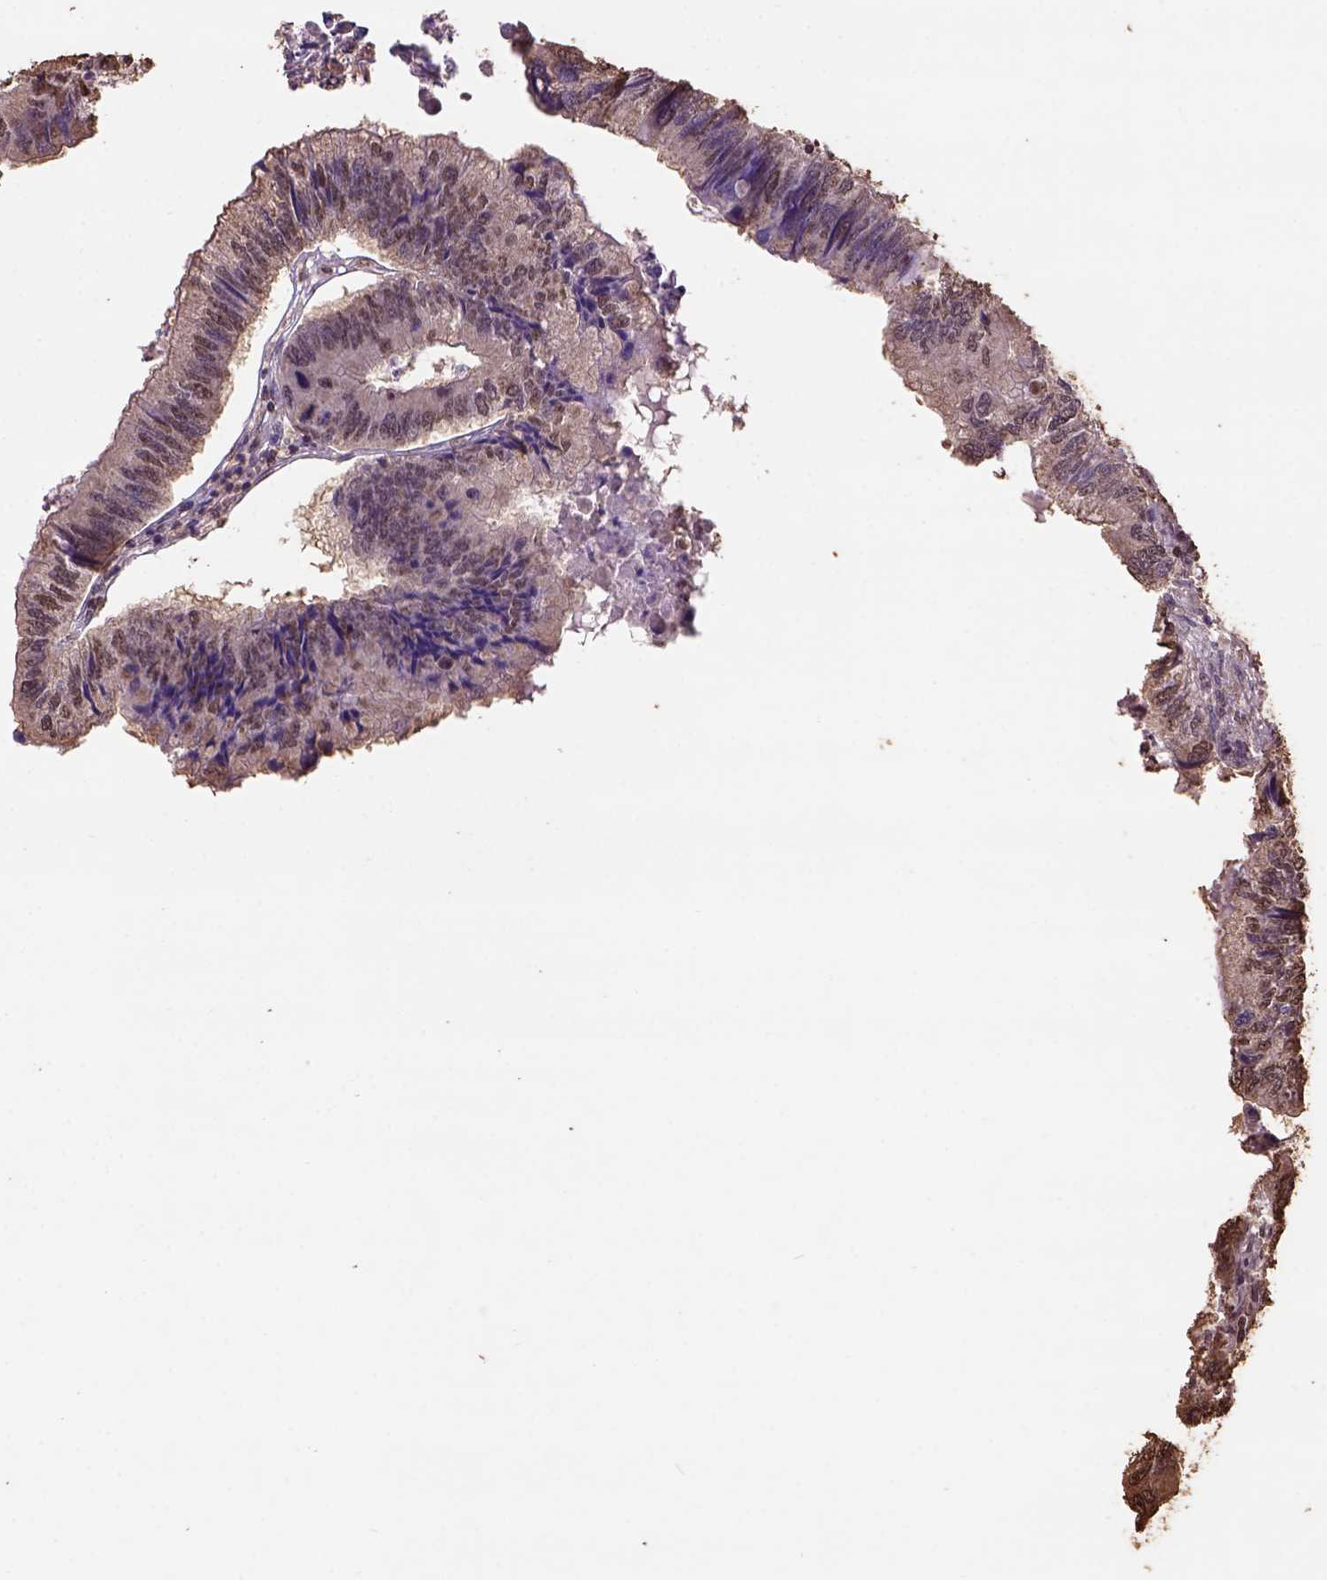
{"staining": {"intensity": "moderate", "quantity": "25%-75%", "location": "nuclear"}, "tissue": "colorectal cancer", "cell_type": "Tumor cells", "image_type": "cancer", "snomed": [{"axis": "morphology", "description": "Adenocarcinoma, NOS"}, {"axis": "topography", "description": "Colon"}], "caption": "This image exhibits immunohistochemistry staining of human colorectal adenocarcinoma, with medium moderate nuclear expression in about 25%-75% of tumor cells.", "gene": "CSTF2T", "patient": {"sex": "male", "age": 53}}